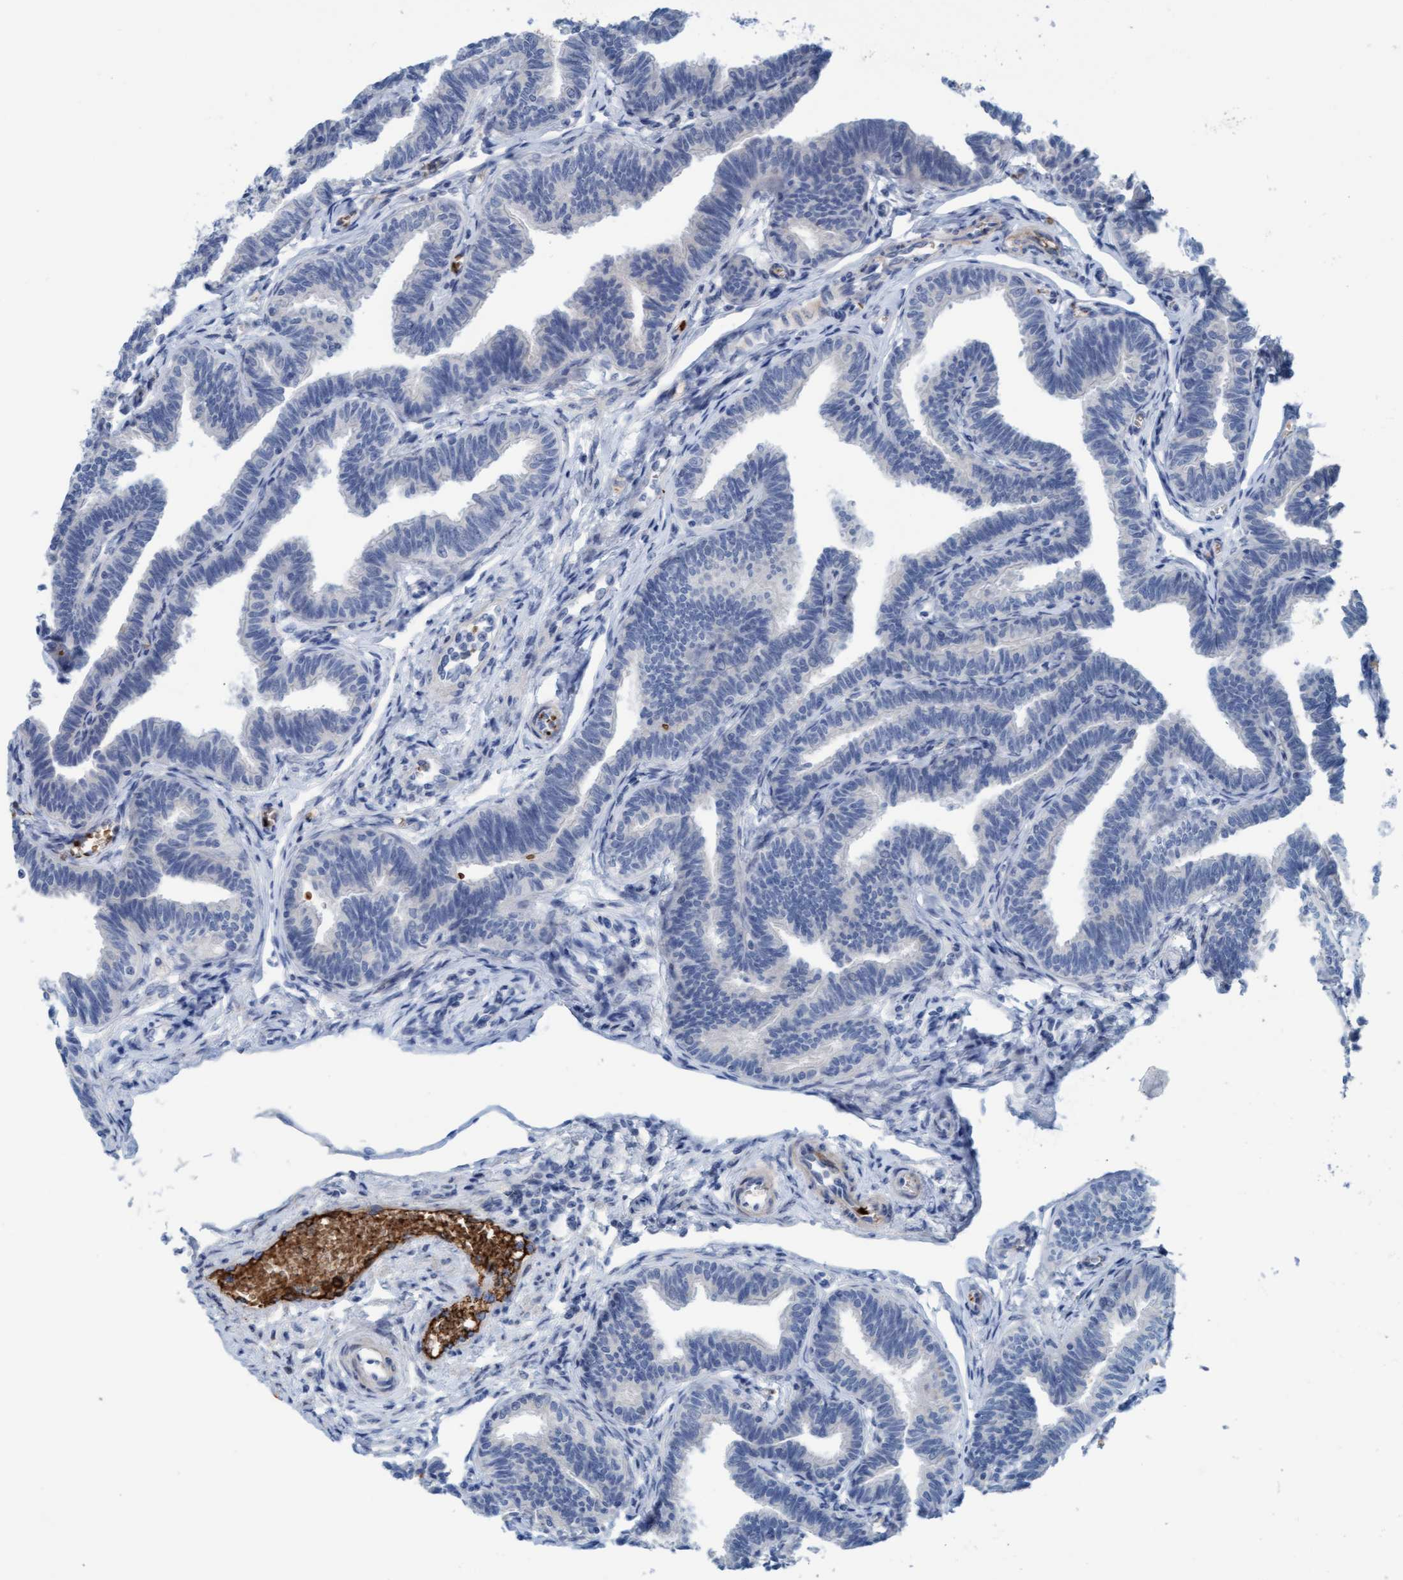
{"staining": {"intensity": "negative", "quantity": "none", "location": "none"}, "tissue": "fallopian tube", "cell_type": "Glandular cells", "image_type": "normal", "snomed": [{"axis": "morphology", "description": "Normal tissue, NOS"}, {"axis": "topography", "description": "Fallopian tube"}, {"axis": "topography", "description": "Ovary"}], "caption": "High power microscopy image of an immunohistochemistry (IHC) histopathology image of unremarkable fallopian tube, revealing no significant positivity in glandular cells. Brightfield microscopy of IHC stained with DAB (3,3'-diaminobenzidine) (brown) and hematoxylin (blue), captured at high magnification.", "gene": "P2RX5", "patient": {"sex": "female", "age": 23}}